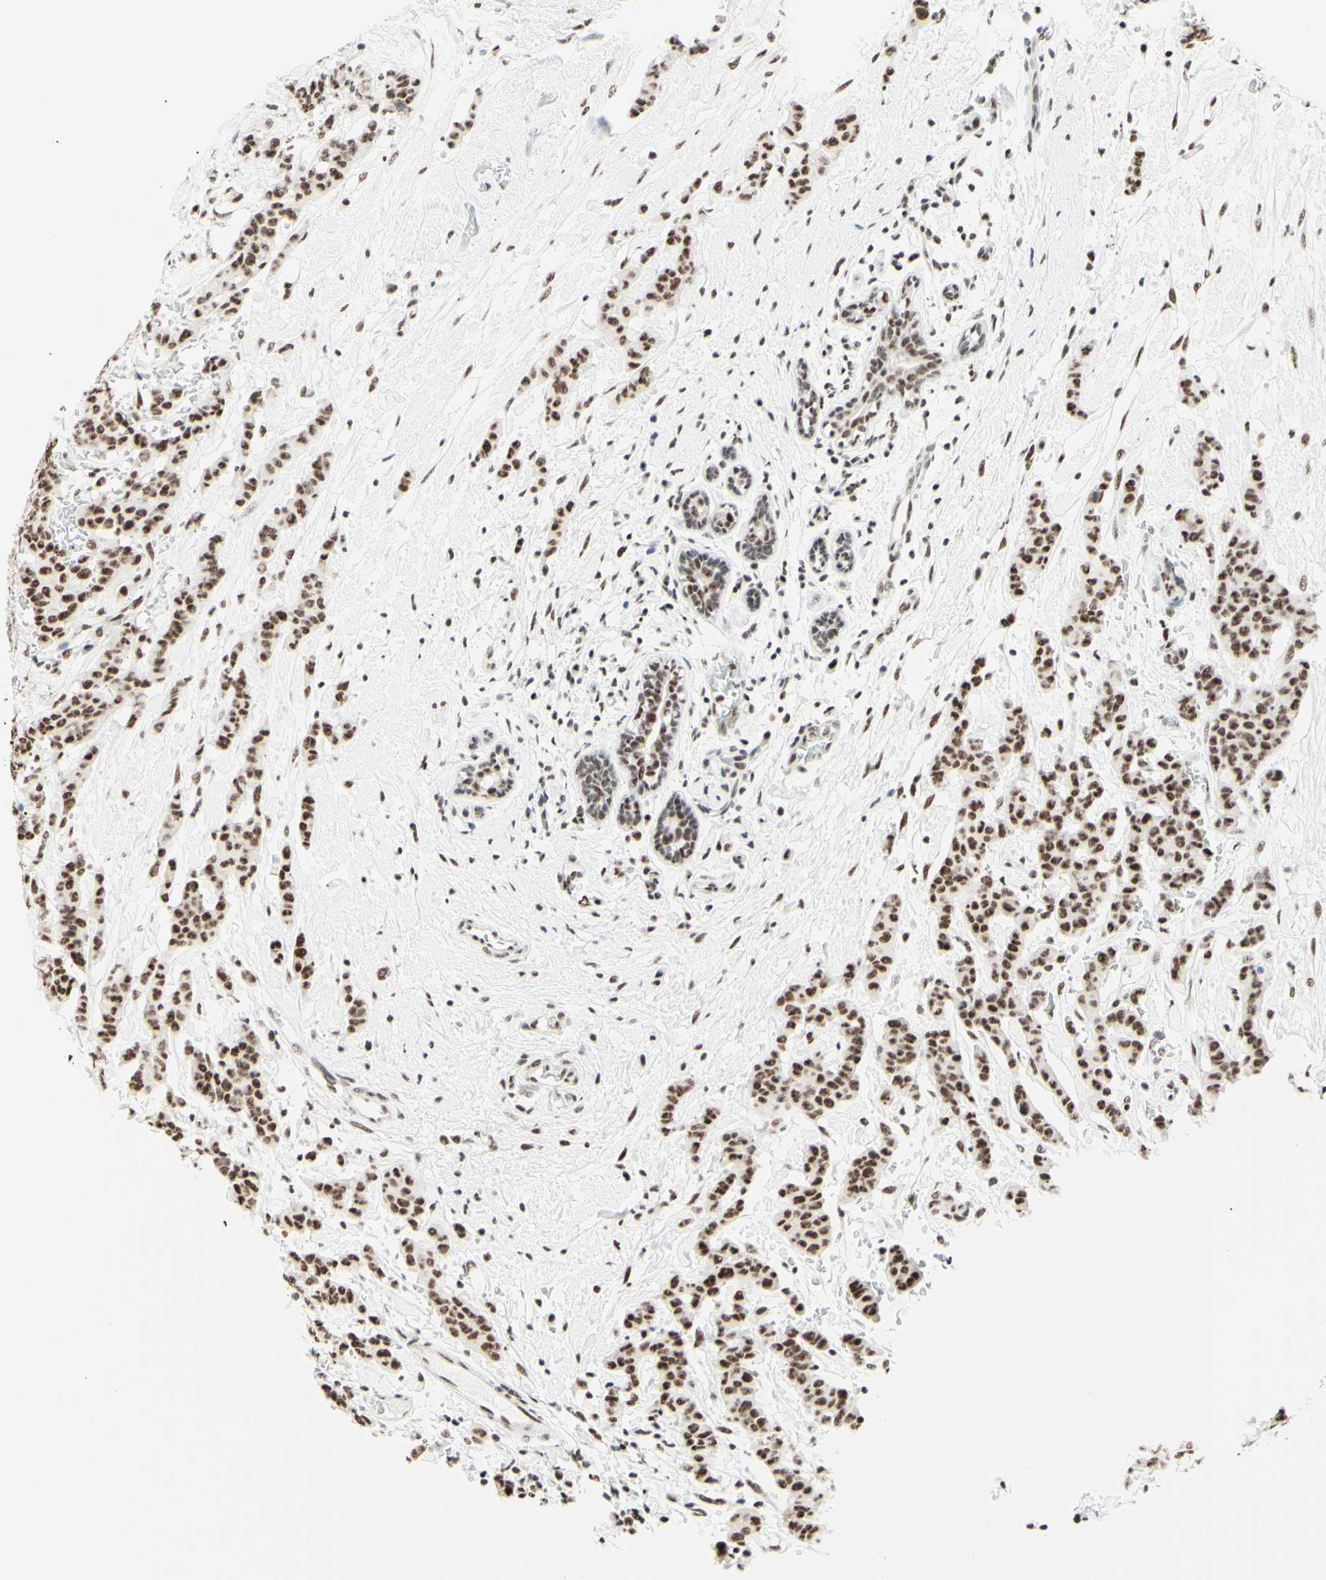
{"staining": {"intensity": "moderate", "quantity": "25%-75%", "location": "nuclear"}, "tissue": "breast cancer", "cell_type": "Tumor cells", "image_type": "cancer", "snomed": [{"axis": "morphology", "description": "Normal tissue, NOS"}, {"axis": "morphology", "description": "Duct carcinoma"}, {"axis": "topography", "description": "Breast"}], "caption": "DAB (3,3'-diaminobenzidine) immunohistochemical staining of human breast cancer (intraductal carcinoma) reveals moderate nuclear protein positivity in approximately 25%-75% of tumor cells.", "gene": "WTAP", "patient": {"sex": "female", "age": 40}}